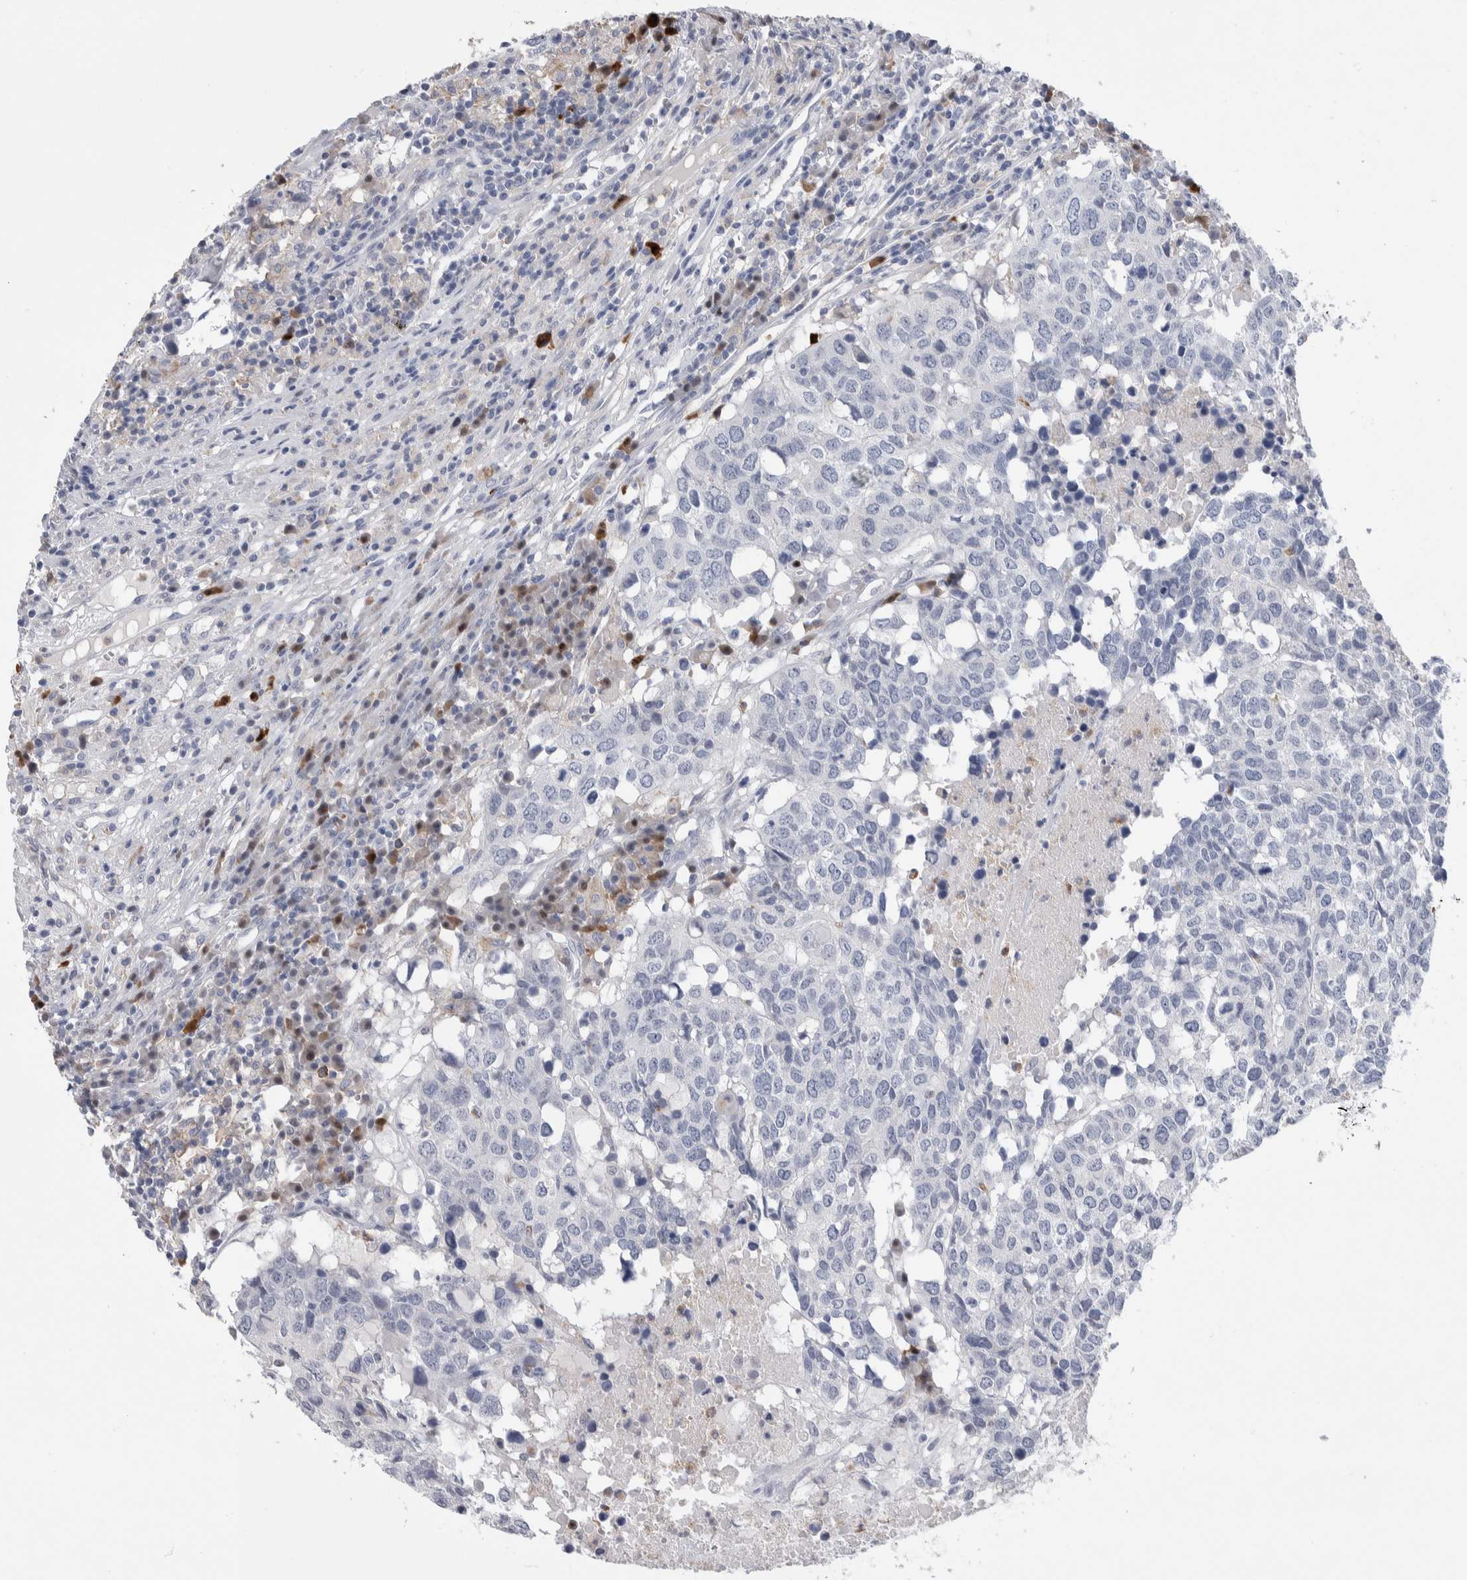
{"staining": {"intensity": "negative", "quantity": "none", "location": "none"}, "tissue": "head and neck cancer", "cell_type": "Tumor cells", "image_type": "cancer", "snomed": [{"axis": "morphology", "description": "Squamous cell carcinoma, NOS"}, {"axis": "topography", "description": "Head-Neck"}], "caption": "Immunohistochemical staining of head and neck squamous cell carcinoma reveals no significant staining in tumor cells.", "gene": "LURAP1L", "patient": {"sex": "male", "age": 66}}